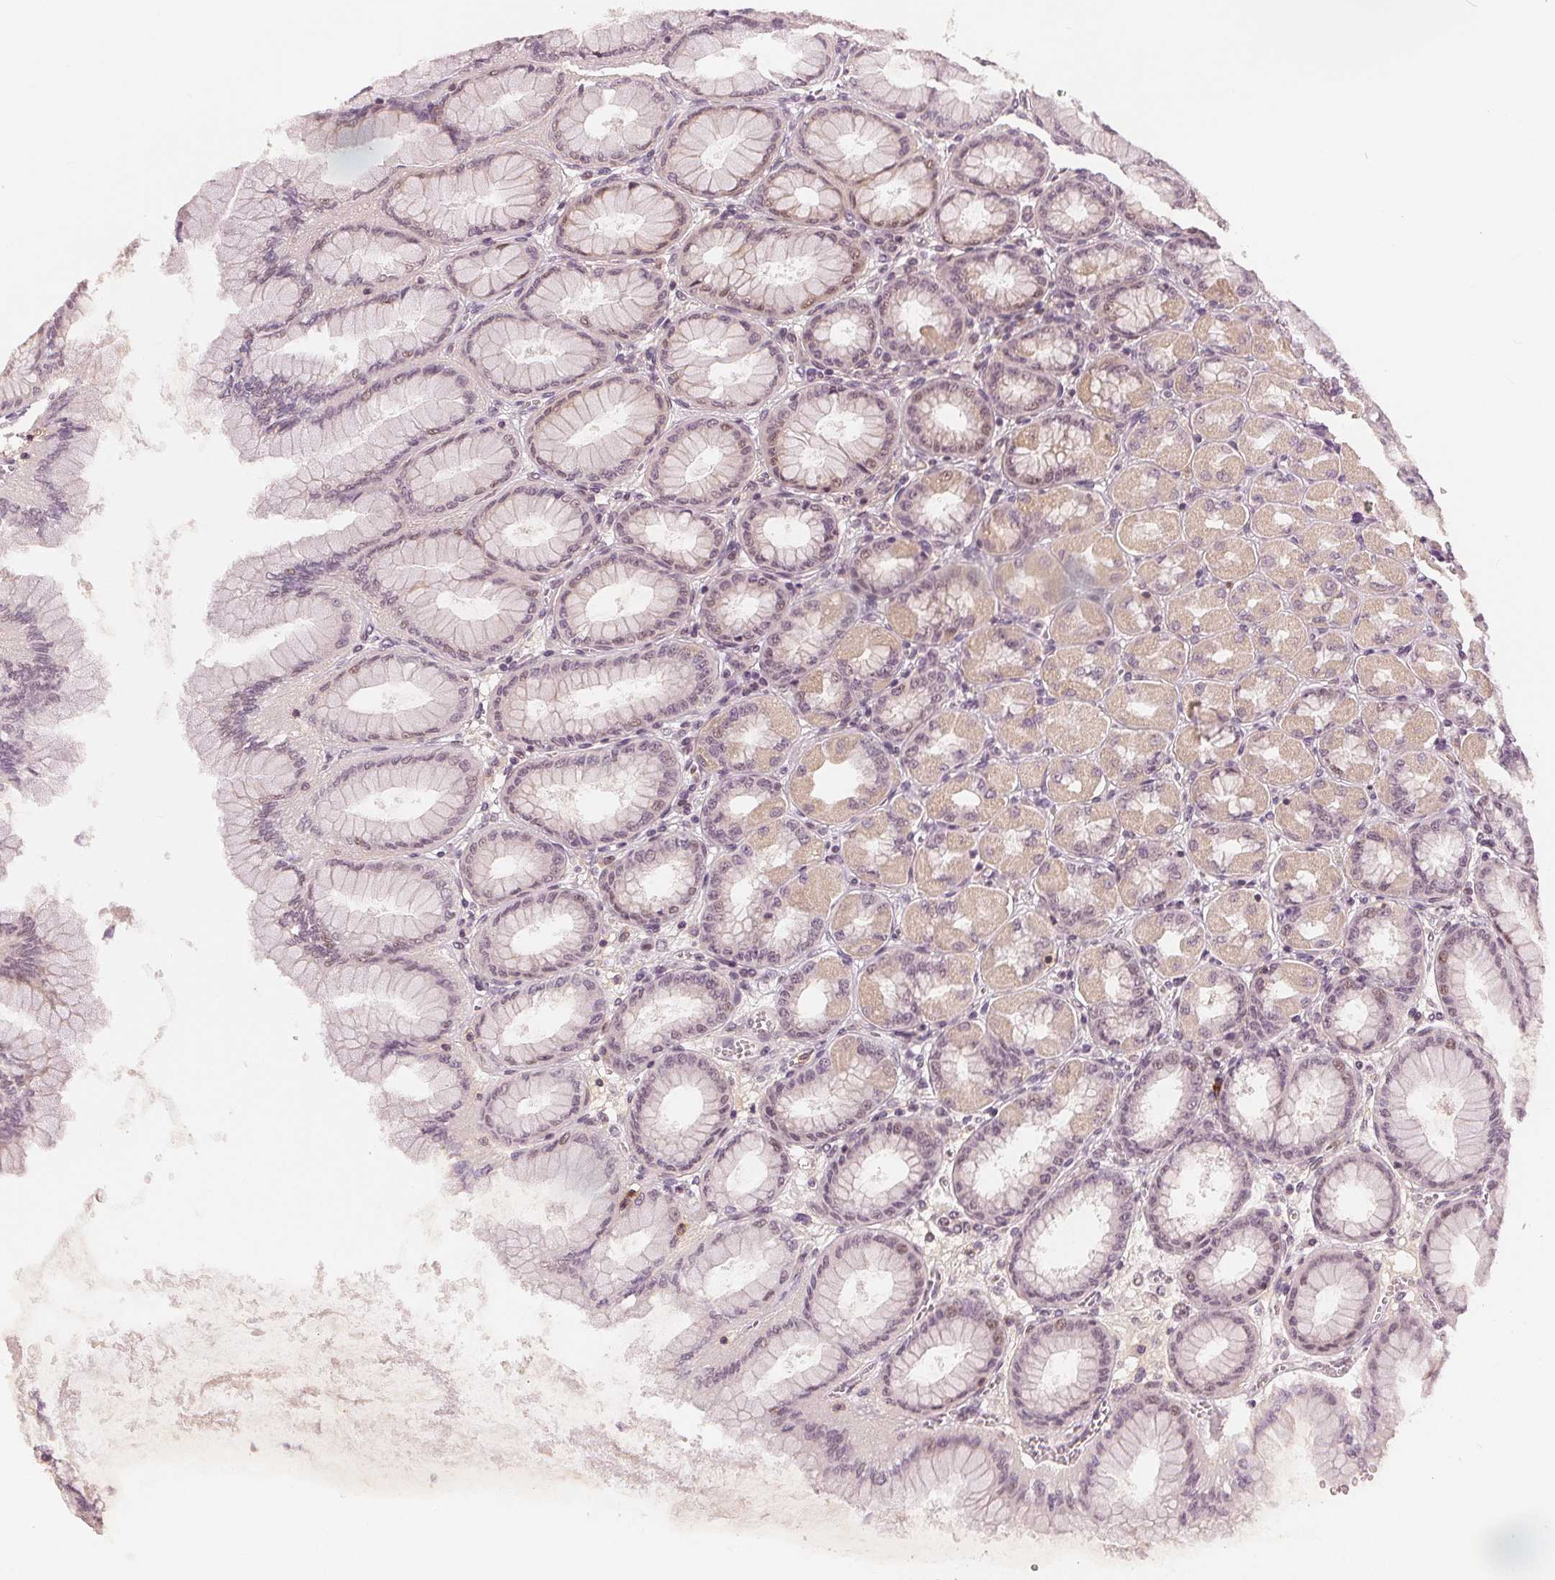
{"staining": {"intensity": "weak", "quantity": "<25%", "location": "cytoplasmic/membranous"}, "tissue": "stomach", "cell_type": "Glandular cells", "image_type": "normal", "snomed": [{"axis": "morphology", "description": "Normal tissue, NOS"}, {"axis": "topography", "description": "Stomach, upper"}], "caption": "There is no significant staining in glandular cells of stomach. (DAB immunohistochemistry (IHC) visualized using brightfield microscopy, high magnification).", "gene": "SLC34A1", "patient": {"sex": "female", "age": 56}}